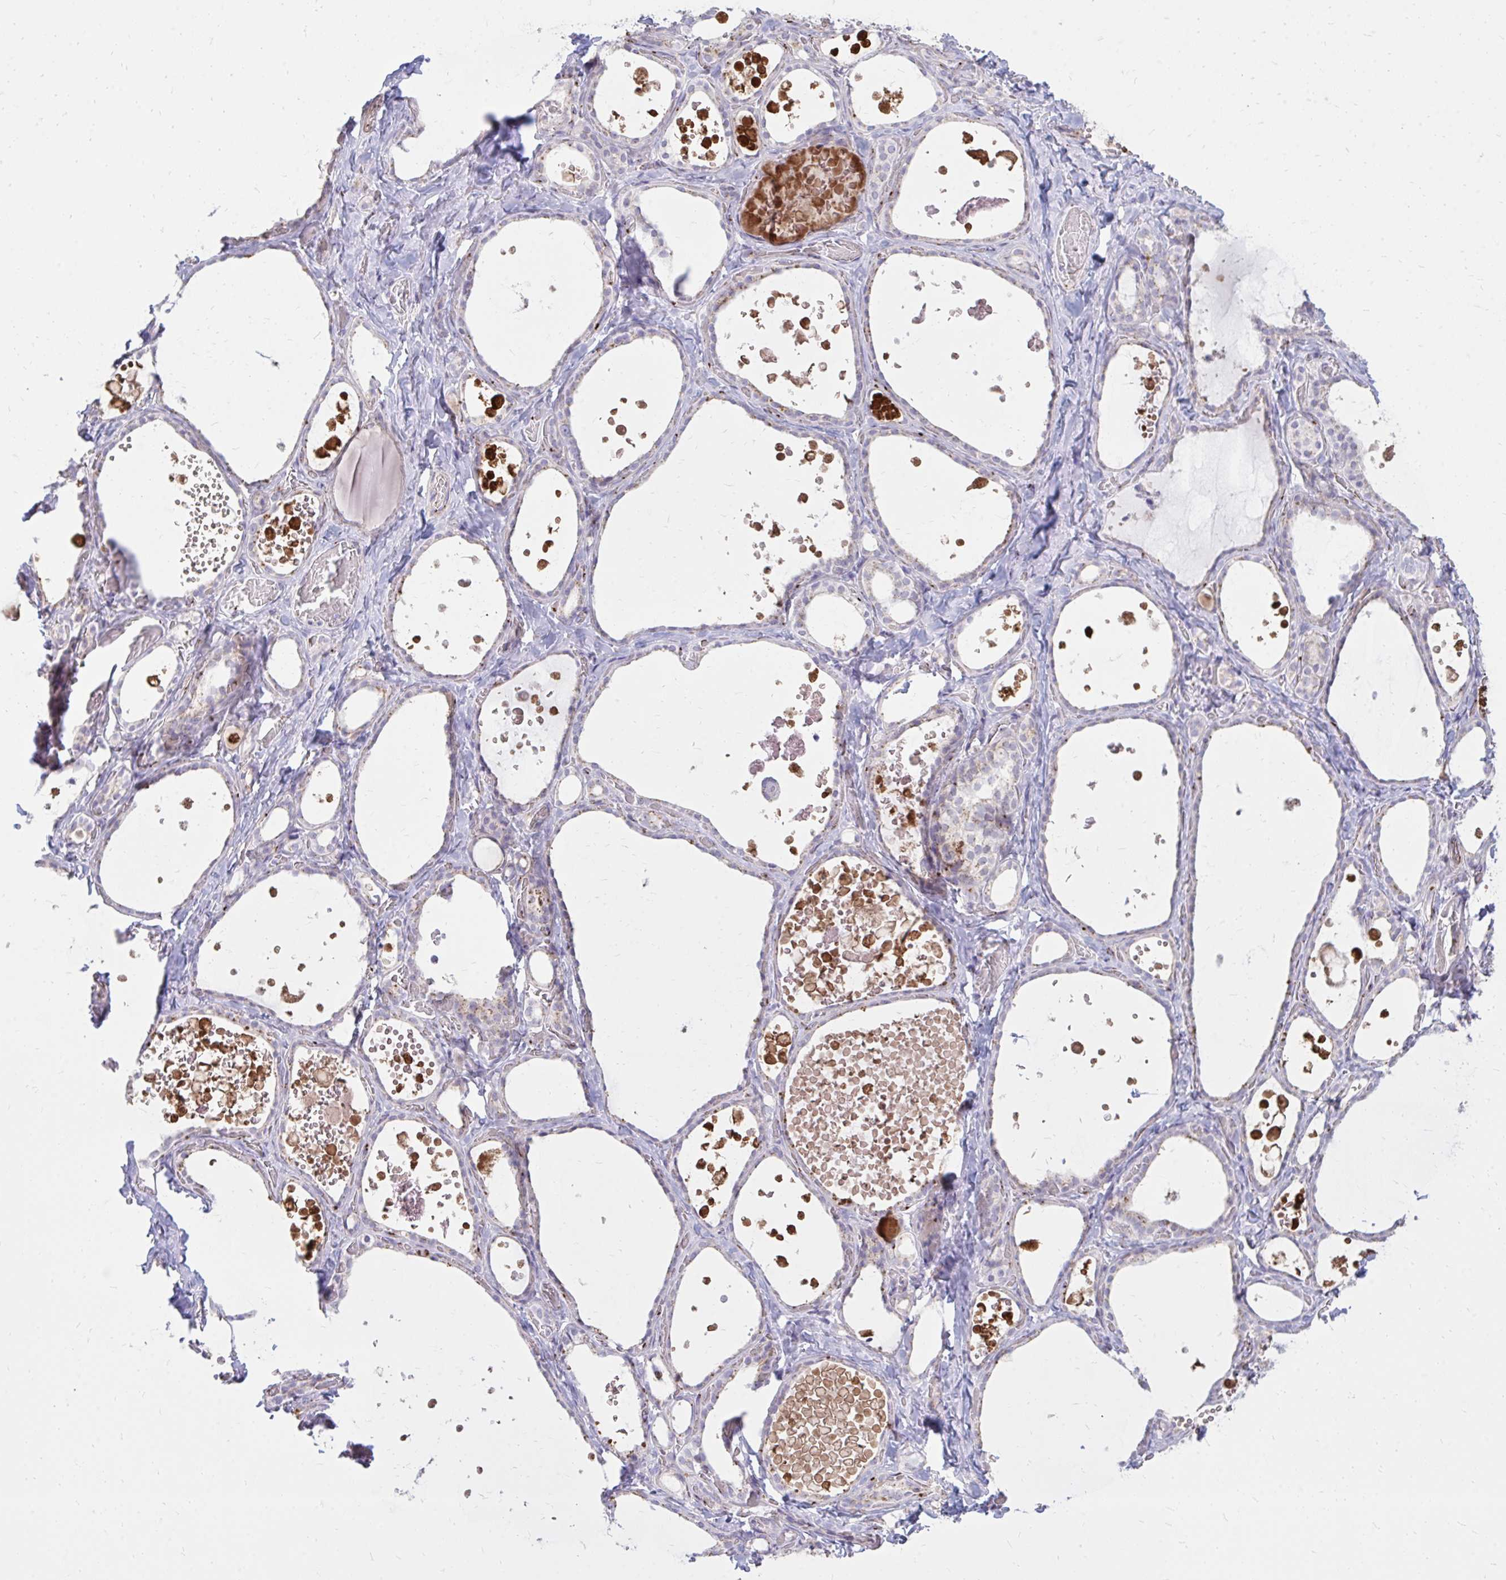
{"staining": {"intensity": "moderate", "quantity": "<25%", "location": "cytoplasmic/membranous"}, "tissue": "thyroid gland", "cell_type": "Glandular cells", "image_type": "normal", "snomed": [{"axis": "morphology", "description": "Normal tissue, NOS"}, {"axis": "topography", "description": "Thyroid gland"}], "caption": "Protein staining demonstrates moderate cytoplasmic/membranous positivity in approximately <25% of glandular cells in unremarkable thyroid gland.", "gene": "RAB6A", "patient": {"sex": "female", "age": 56}}